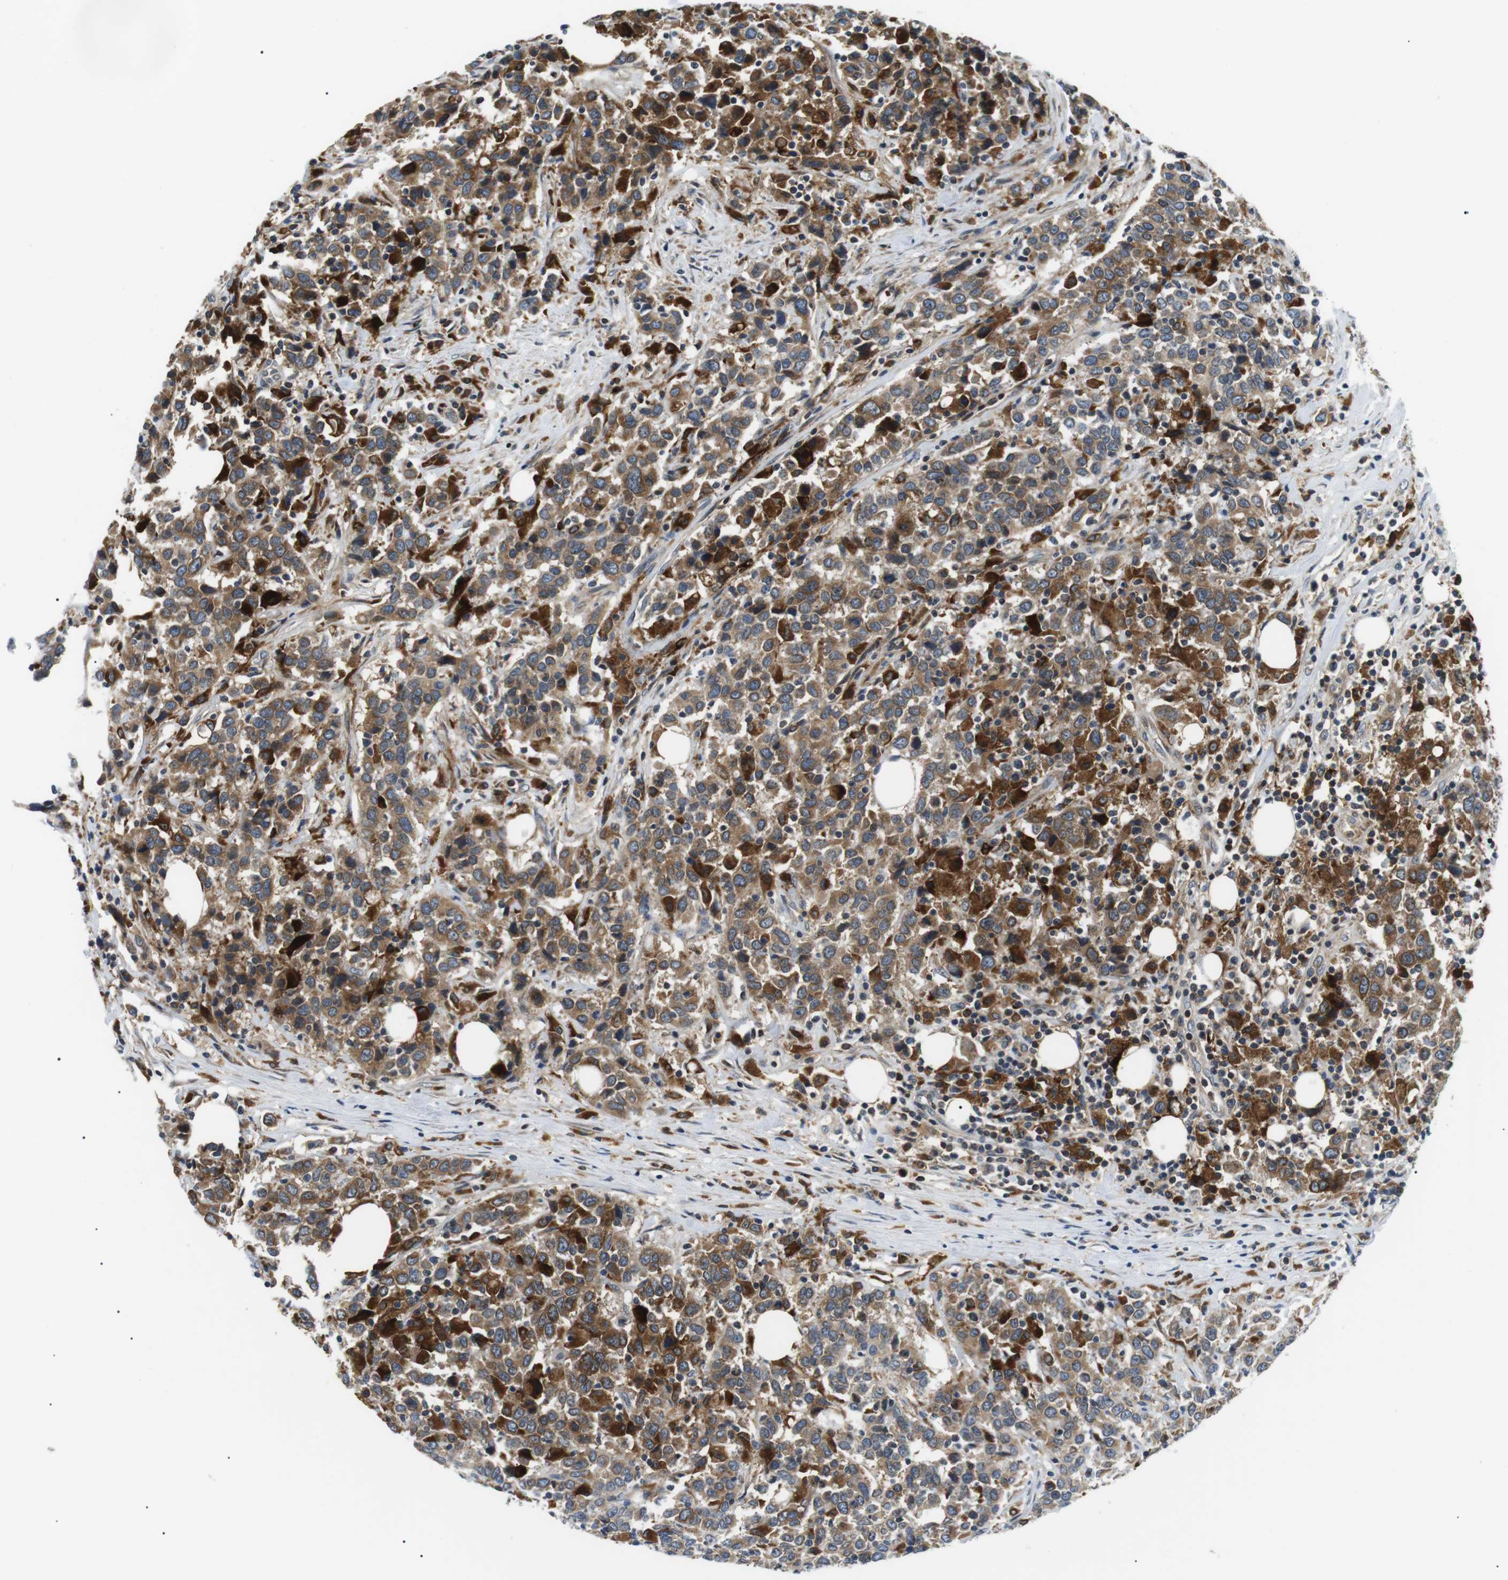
{"staining": {"intensity": "moderate", "quantity": ">75%", "location": "cytoplasmic/membranous"}, "tissue": "urothelial cancer", "cell_type": "Tumor cells", "image_type": "cancer", "snomed": [{"axis": "morphology", "description": "Urothelial carcinoma, High grade"}, {"axis": "topography", "description": "Urinary bladder"}], "caption": "DAB immunohistochemical staining of urothelial cancer reveals moderate cytoplasmic/membranous protein expression in about >75% of tumor cells. (DAB (3,3'-diaminobenzidine) = brown stain, brightfield microscopy at high magnification).", "gene": "RAB9A", "patient": {"sex": "male", "age": 61}}